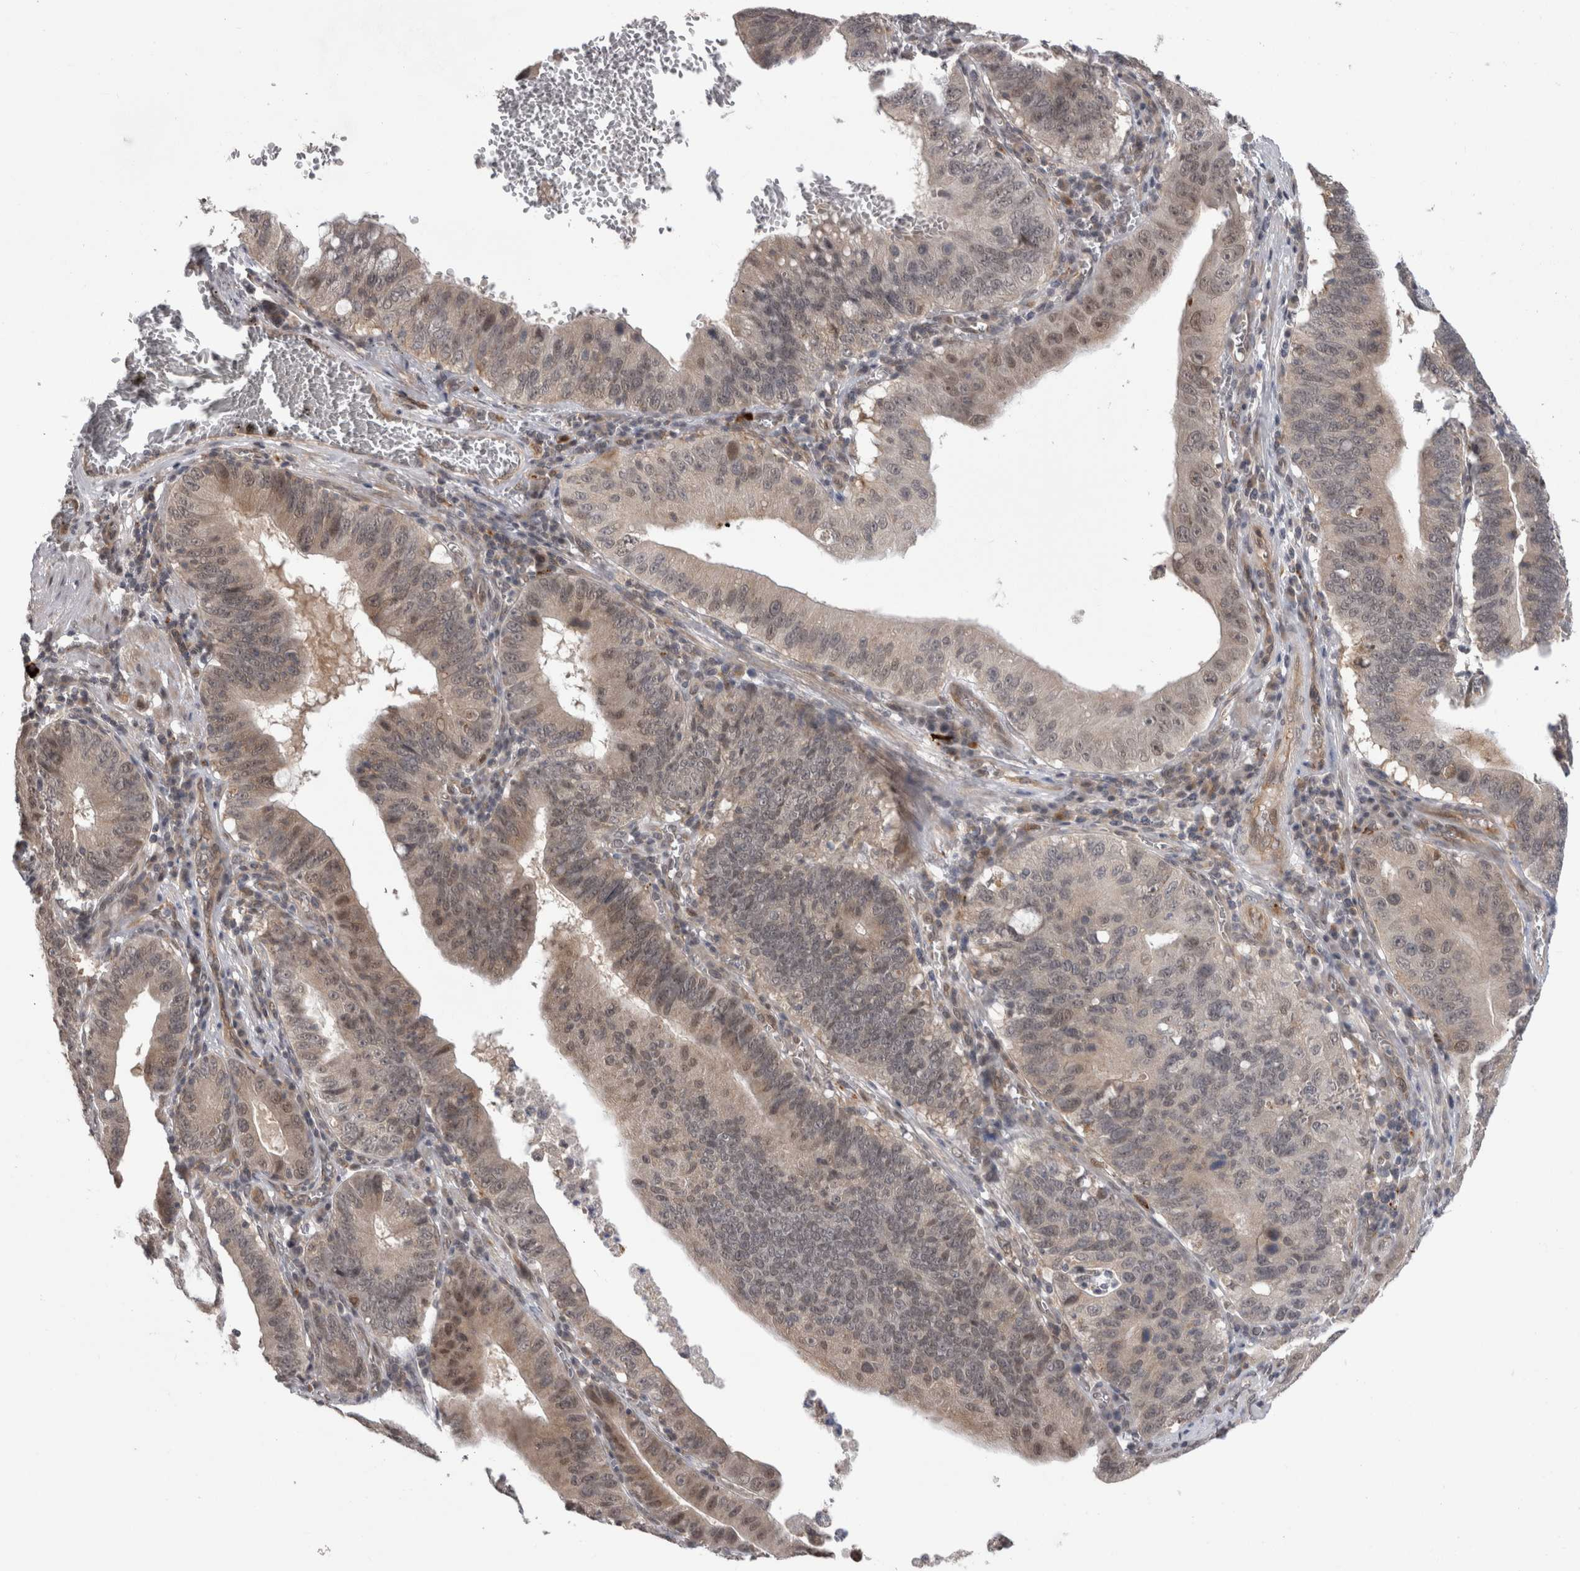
{"staining": {"intensity": "weak", "quantity": "25%-75%", "location": "cytoplasmic/membranous,nuclear"}, "tissue": "stomach cancer", "cell_type": "Tumor cells", "image_type": "cancer", "snomed": [{"axis": "morphology", "description": "Adenocarcinoma, NOS"}, {"axis": "topography", "description": "Stomach"}, {"axis": "topography", "description": "Gastric cardia"}], "caption": "Approximately 25%-75% of tumor cells in human stomach cancer (adenocarcinoma) reveal weak cytoplasmic/membranous and nuclear protein positivity as visualized by brown immunohistochemical staining.", "gene": "MTBP", "patient": {"sex": "male", "age": 59}}